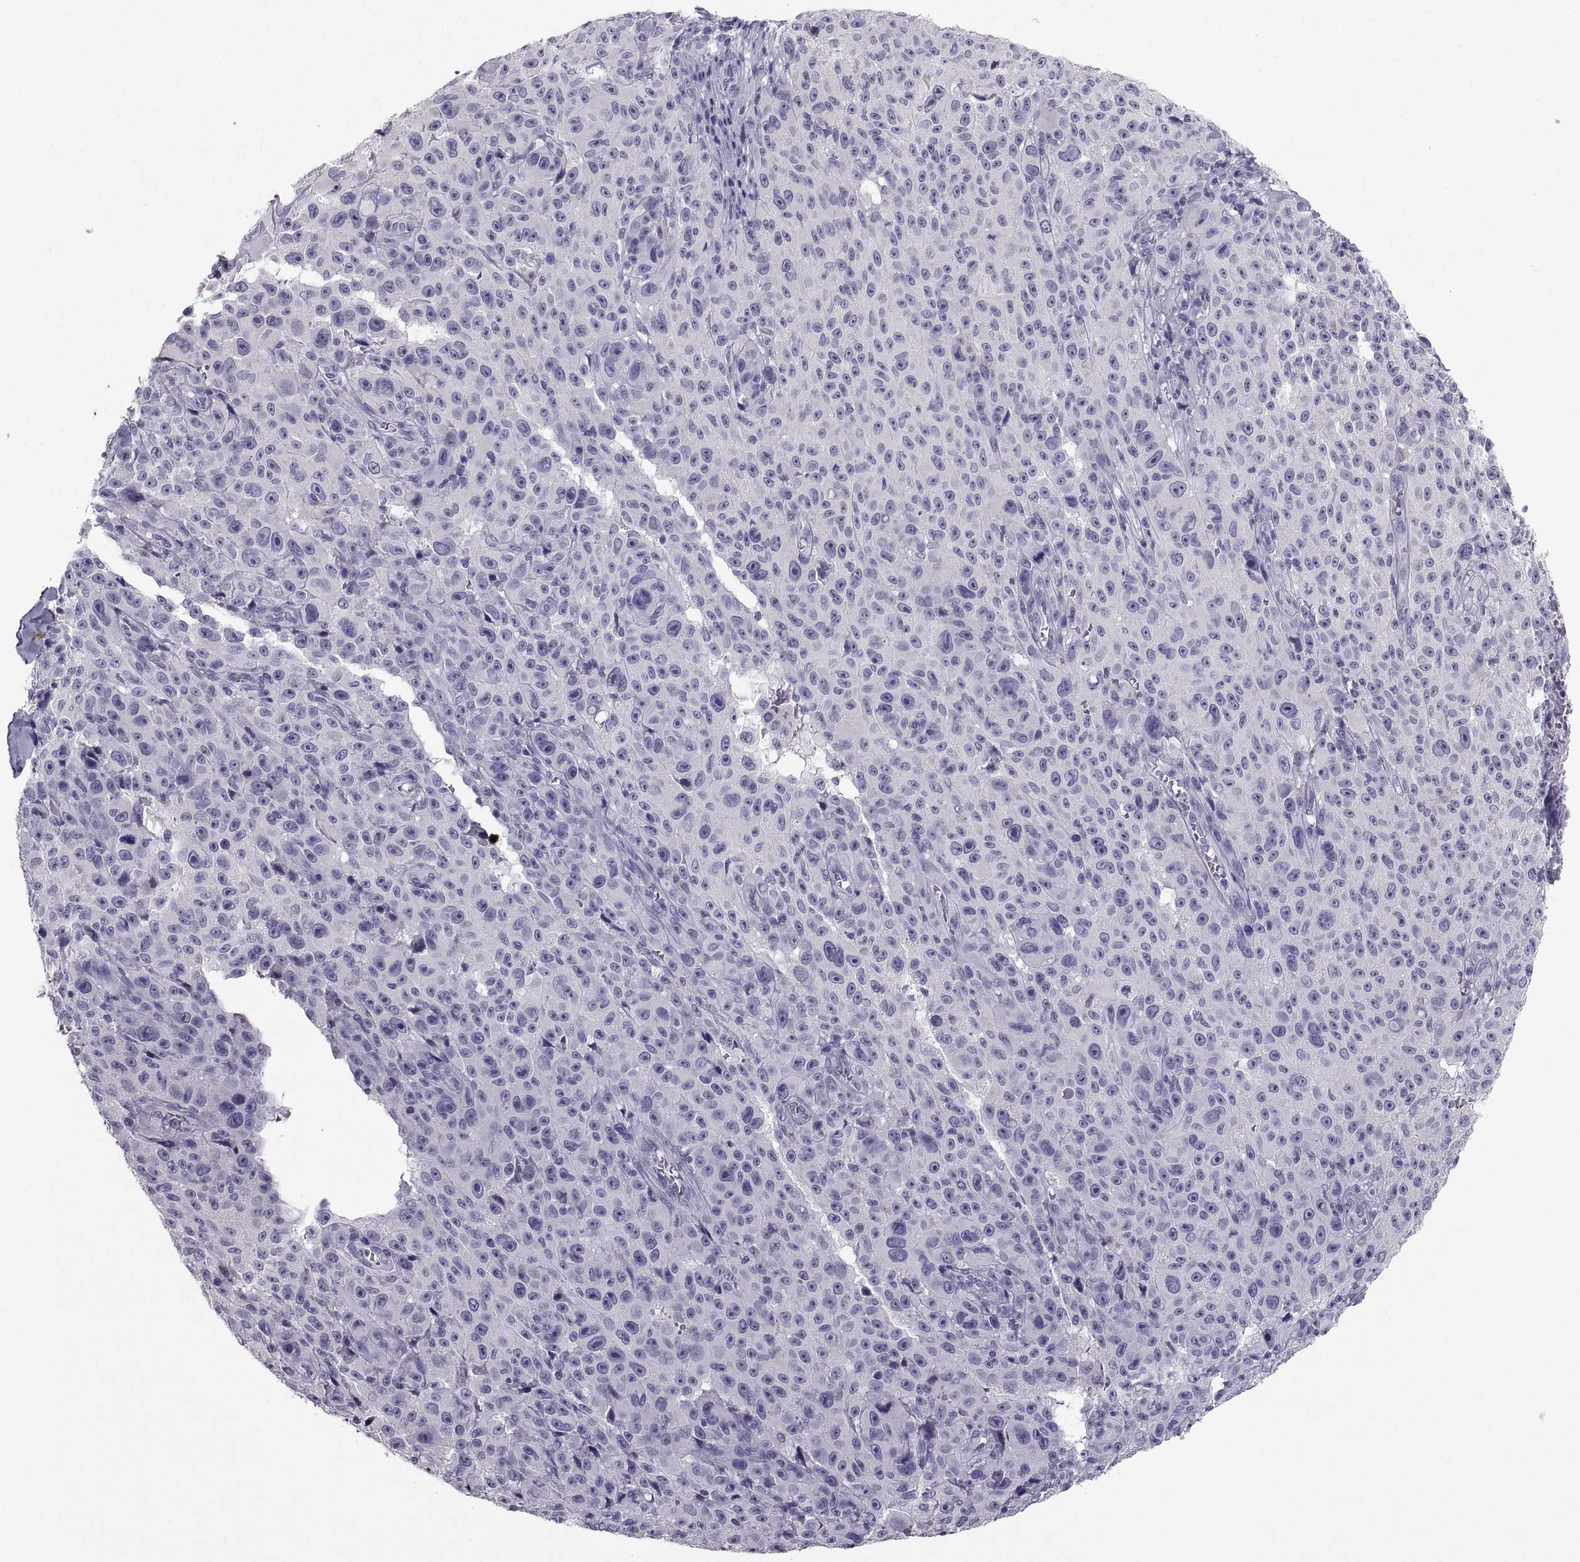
{"staining": {"intensity": "negative", "quantity": "none", "location": "none"}, "tissue": "melanoma", "cell_type": "Tumor cells", "image_type": "cancer", "snomed": [{"axis": "morphology", "description": "Malignant melanoma, NOS"}, {"axis": "topography", "description": "Skin"}], "caption": "Immunohistochemical staining of melanoma exhibits no significant staining in tumor cells. (Immunohistochemistry, brightfield microscopy, high magnification).", "gene": "SOX21", "patient": {"sex": "female", "age": 82}}